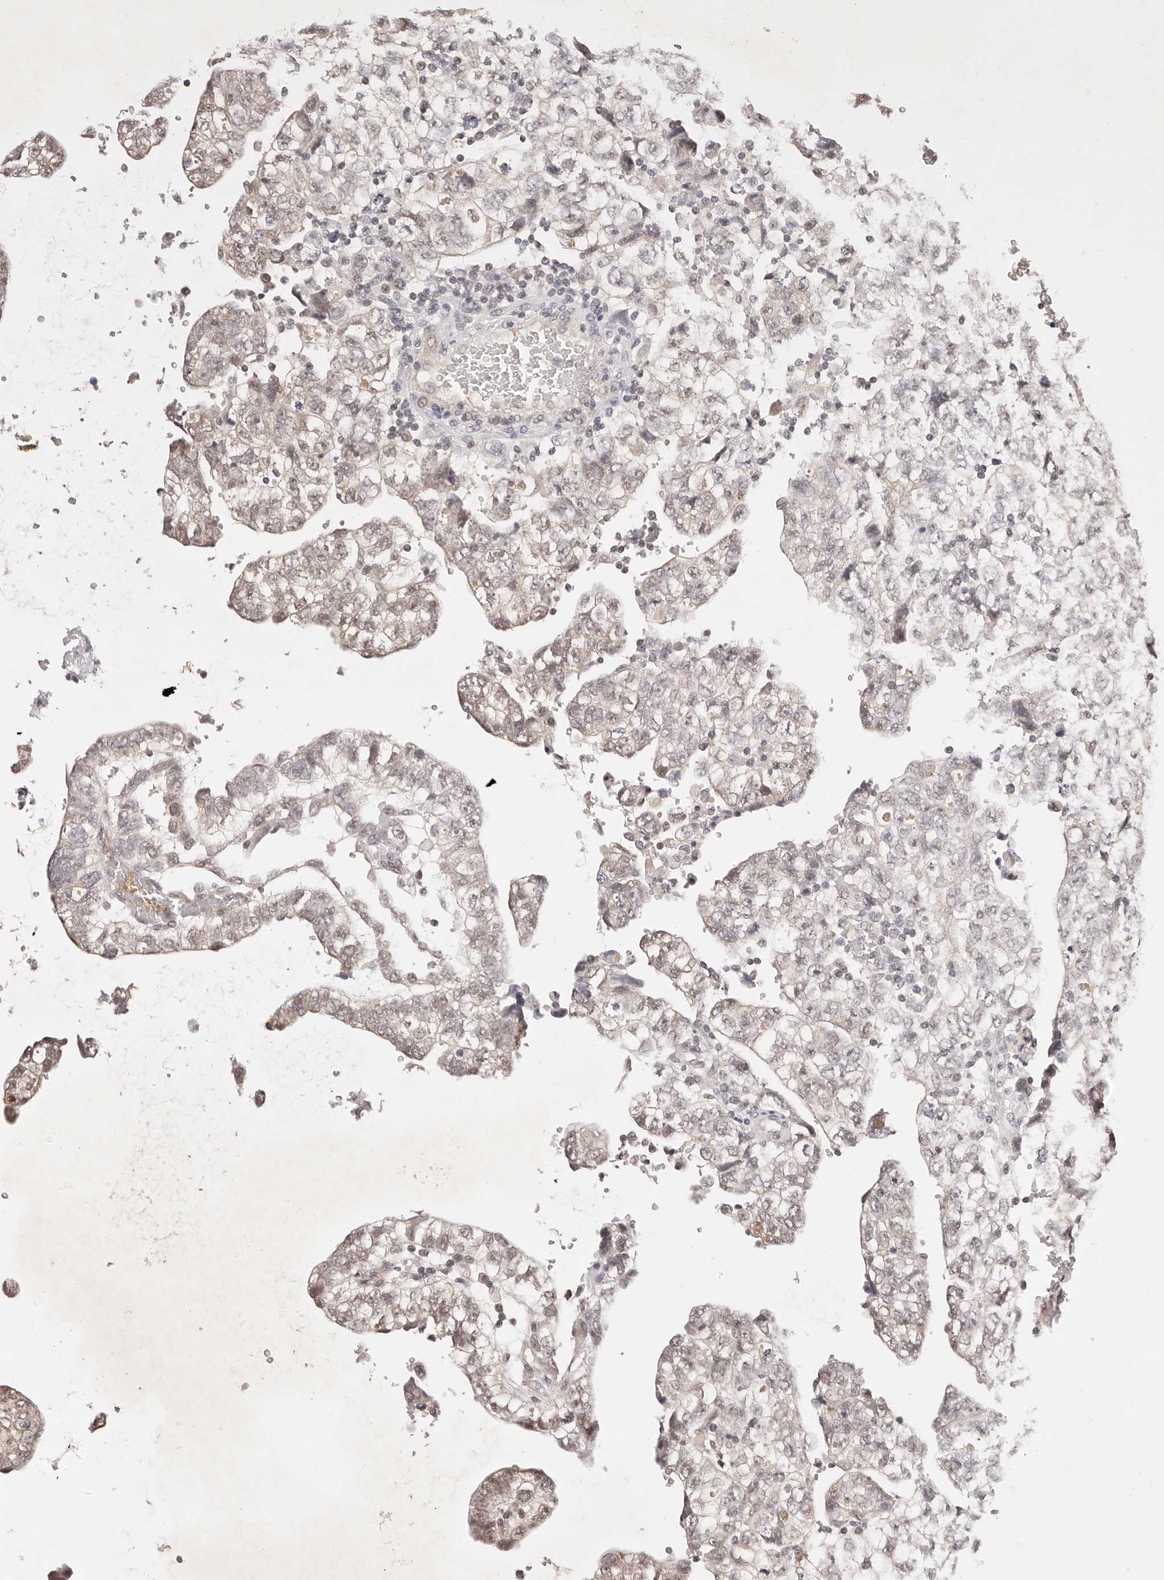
{"staining": {"intensity": "weak", "quantity": "25%-75%", "location": "nuclear"}, "tissue": "testis cancer", "cell_type": "Tumor cells", "image_type": "cancer", "snomed": [{"axis": "morphology", "description": "Carcinoma, Embryonal, NOS"}, {"axis": "topography", "description": "Testis"}], "caption": "An image of testis cancer stained for a protein exhibits weak nuclear brown staining in tumor cells. The staining was performed using DAB to visualize the protein expression in brown, while the nuclei were stained in blue with hematoxylin (Magnification: 20x).", "gene": "RFC3", "patient": {"sex": "male", "age": 36}}